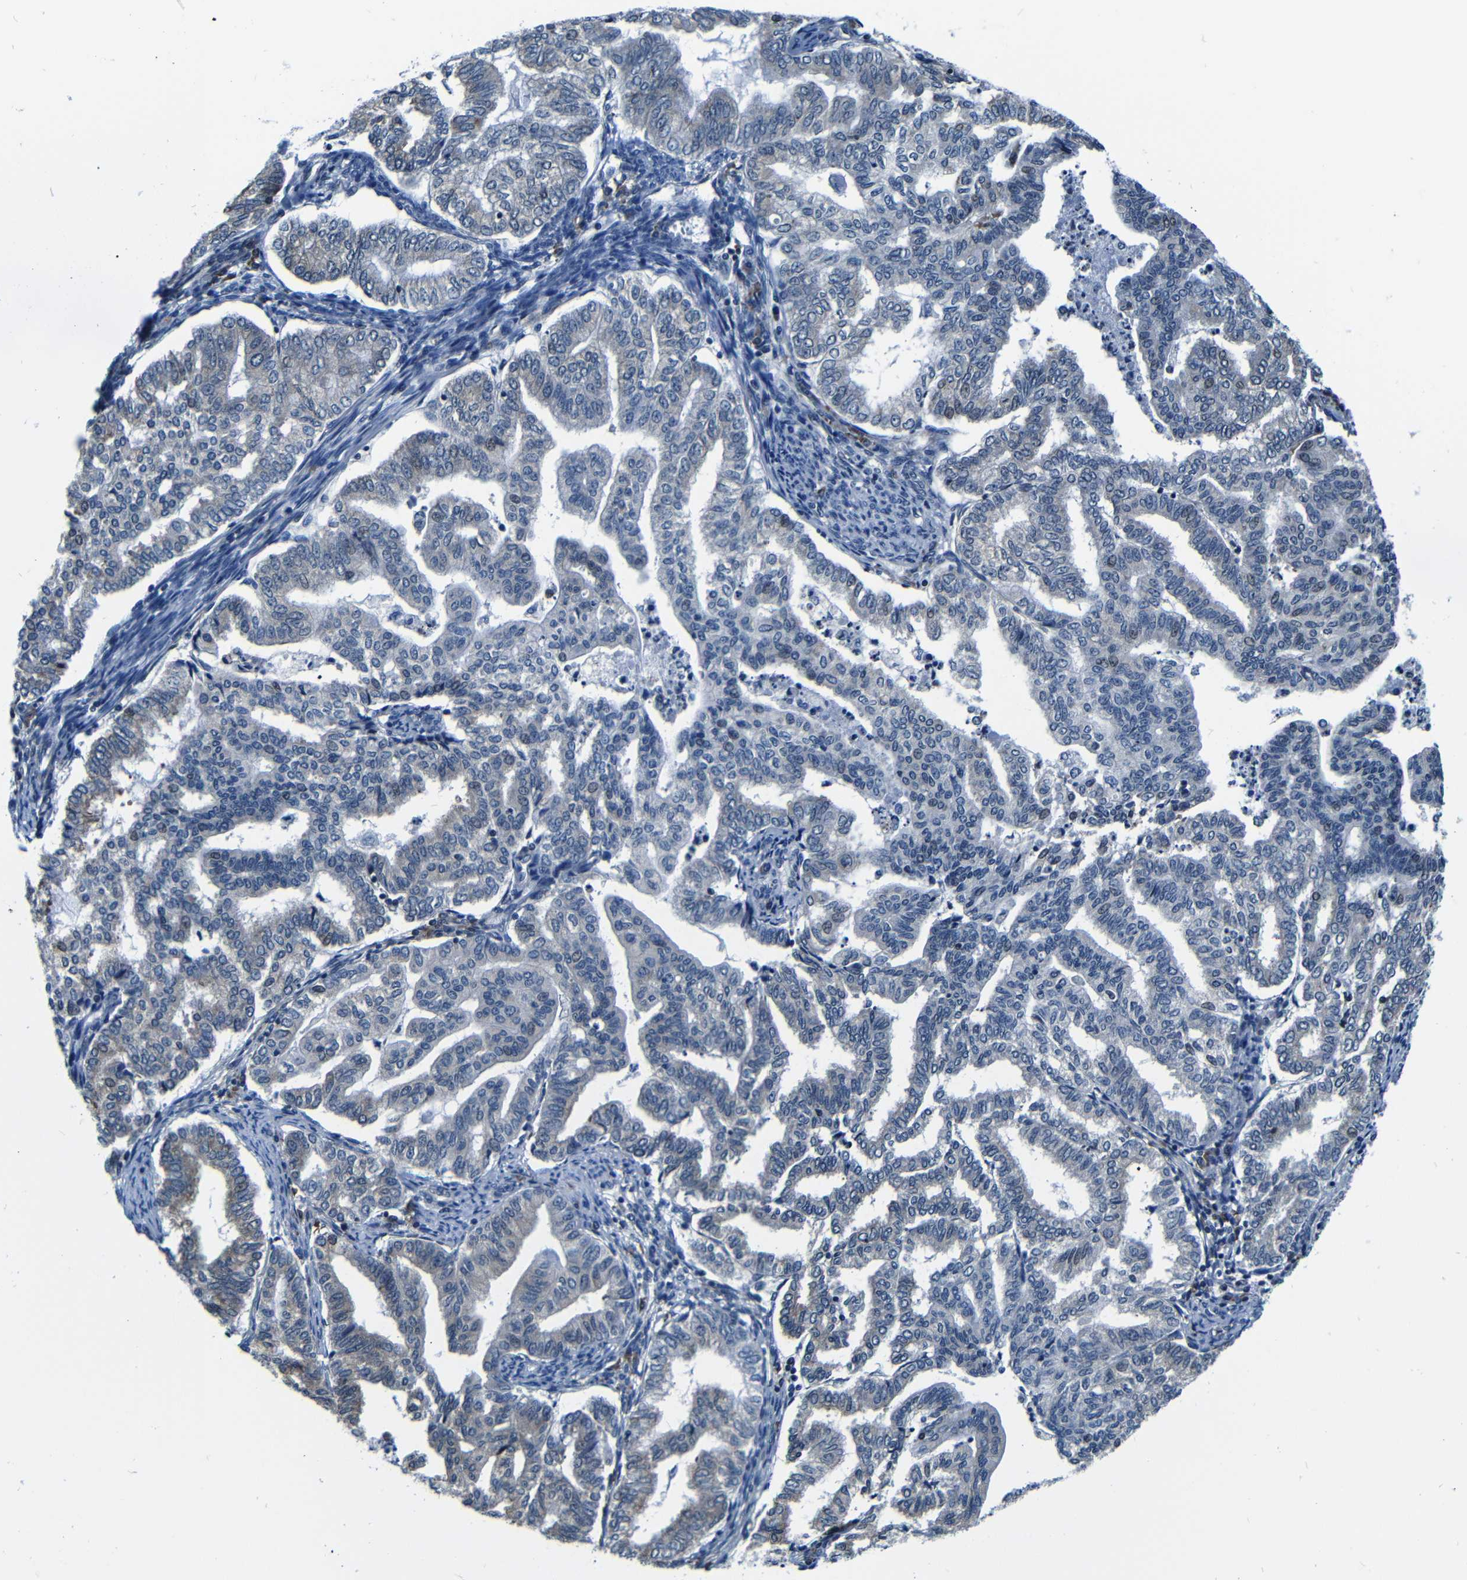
{"staining": {"intensity": "weak", "quantity": "<25%", "location": "cytoplasmic/membranous,nuclear"}, "tissue": "endometrial cancer", "cell_type": "Tumor cells", "image_type": "cancer", "snomed": [{"axis": "morphology", "description": "Adenocarcinoma, NOS"}, {"axis": "topography", "description": "Endometrium"}], "caption": "DAB (3,3'-diaminobenzidine) immunohistochemical staining of human endometrial cancer (adenocarcinoma) displays no significant expression in tumor cells.", "gene": "NCBP3", "patient": {"sex": "female", "age": 79}}